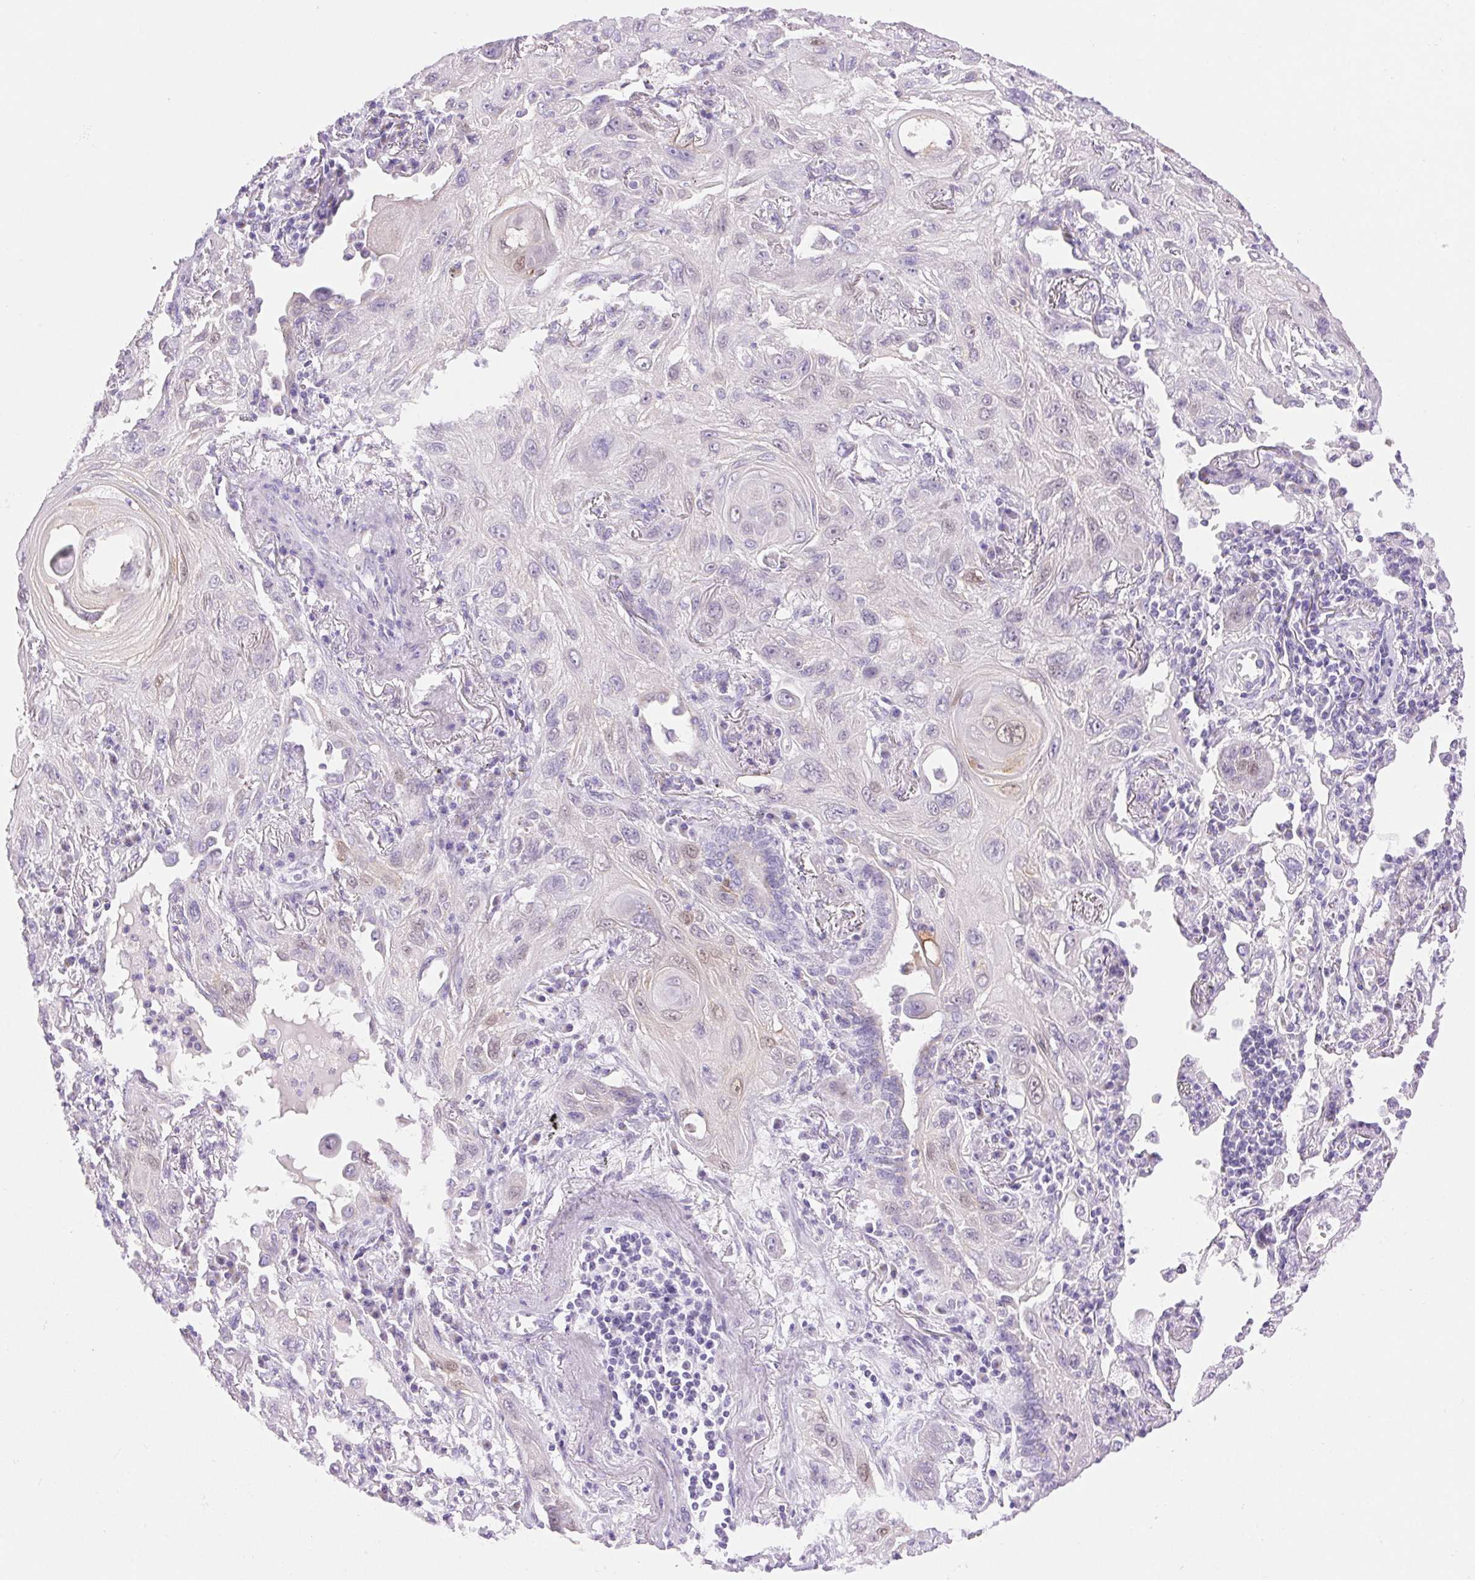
{"staining": {"intensity": "weak", "quantity": "<25%", "location": "cytoplasmic/membranous,nuclear"}, "tissue": "lung cancer", "cell_type": "Tumor cells", "image_type": "cancer", "snomed": [{"axis": "morphology", "description": "Squamous cell carcinoma, NOS"}, {"axis": "topography", "description": "Lung"}], "caption": "Lung cancer was stained to show a protein in brown. There is no significant staining in tumor cells. The staining is performed using DAB (3,3'-diaminobenzidine) brown chromogen with nuclei counter-stained in using hematoxylin.", "gene": "SERPINB3", "patient": {"sex": "male", "age": 79}}